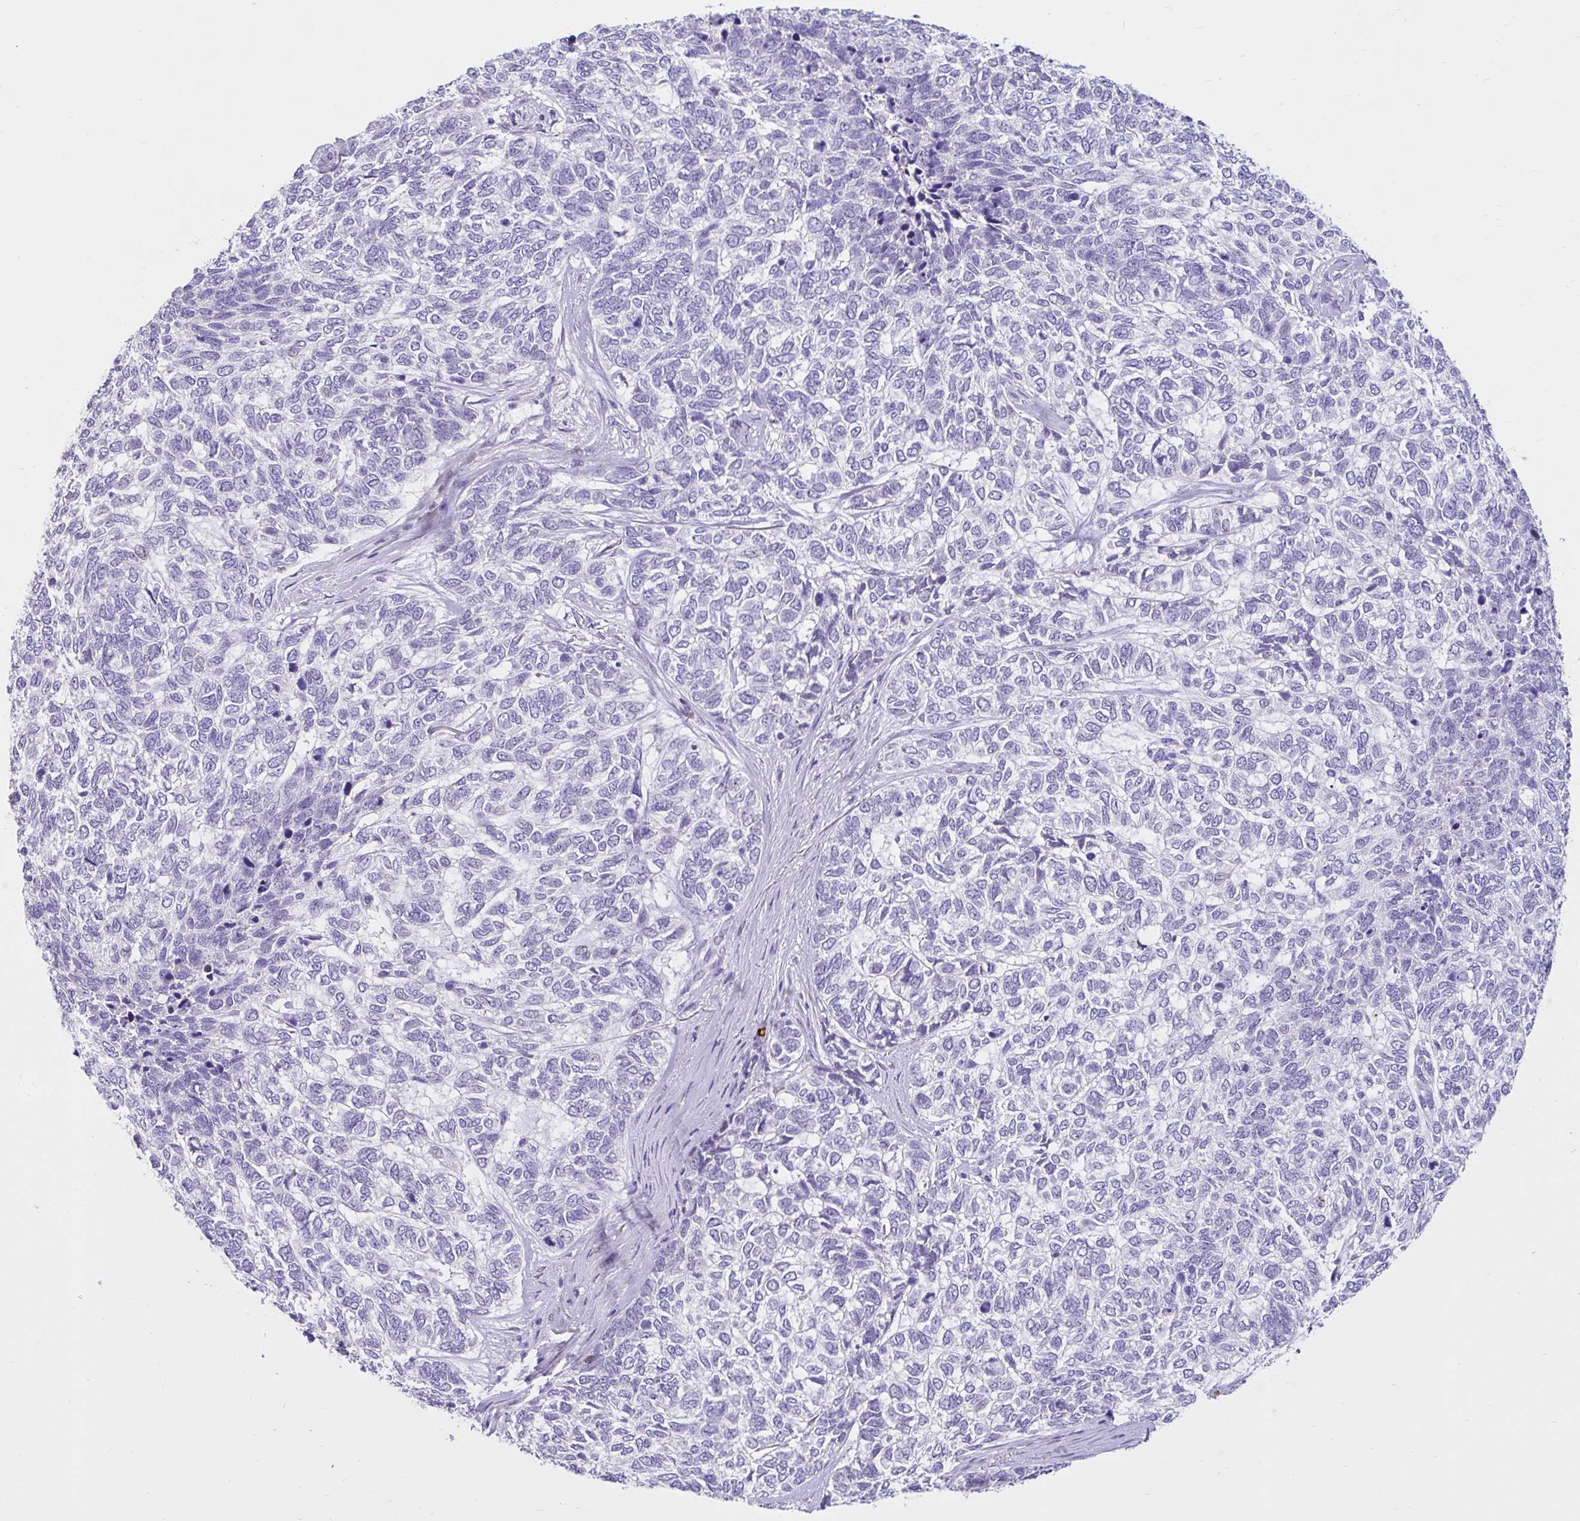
{"staining": {"intensity": "negative", "quantity": "none", "location": "none"}, "tissue": "skin cancer", "cell_type": "Tumor cells", "image_type": "cancer", "snomed": [{"axis": "morphology", "description": "Basal cell carcinoma"}, {"axis": "topography", "description": "Skin"}], "caption": "Immunohistochemistry (IHC) of human skin basal cell carcinoma shows no positivity in tumor cells. (DAB (3,3'-diaminobenzidine) immunohistochemistry visualized using brightfield microscopy, high magnification).", "gene": "NHLH2", "patient": {"sex": "female", "age": 65}}